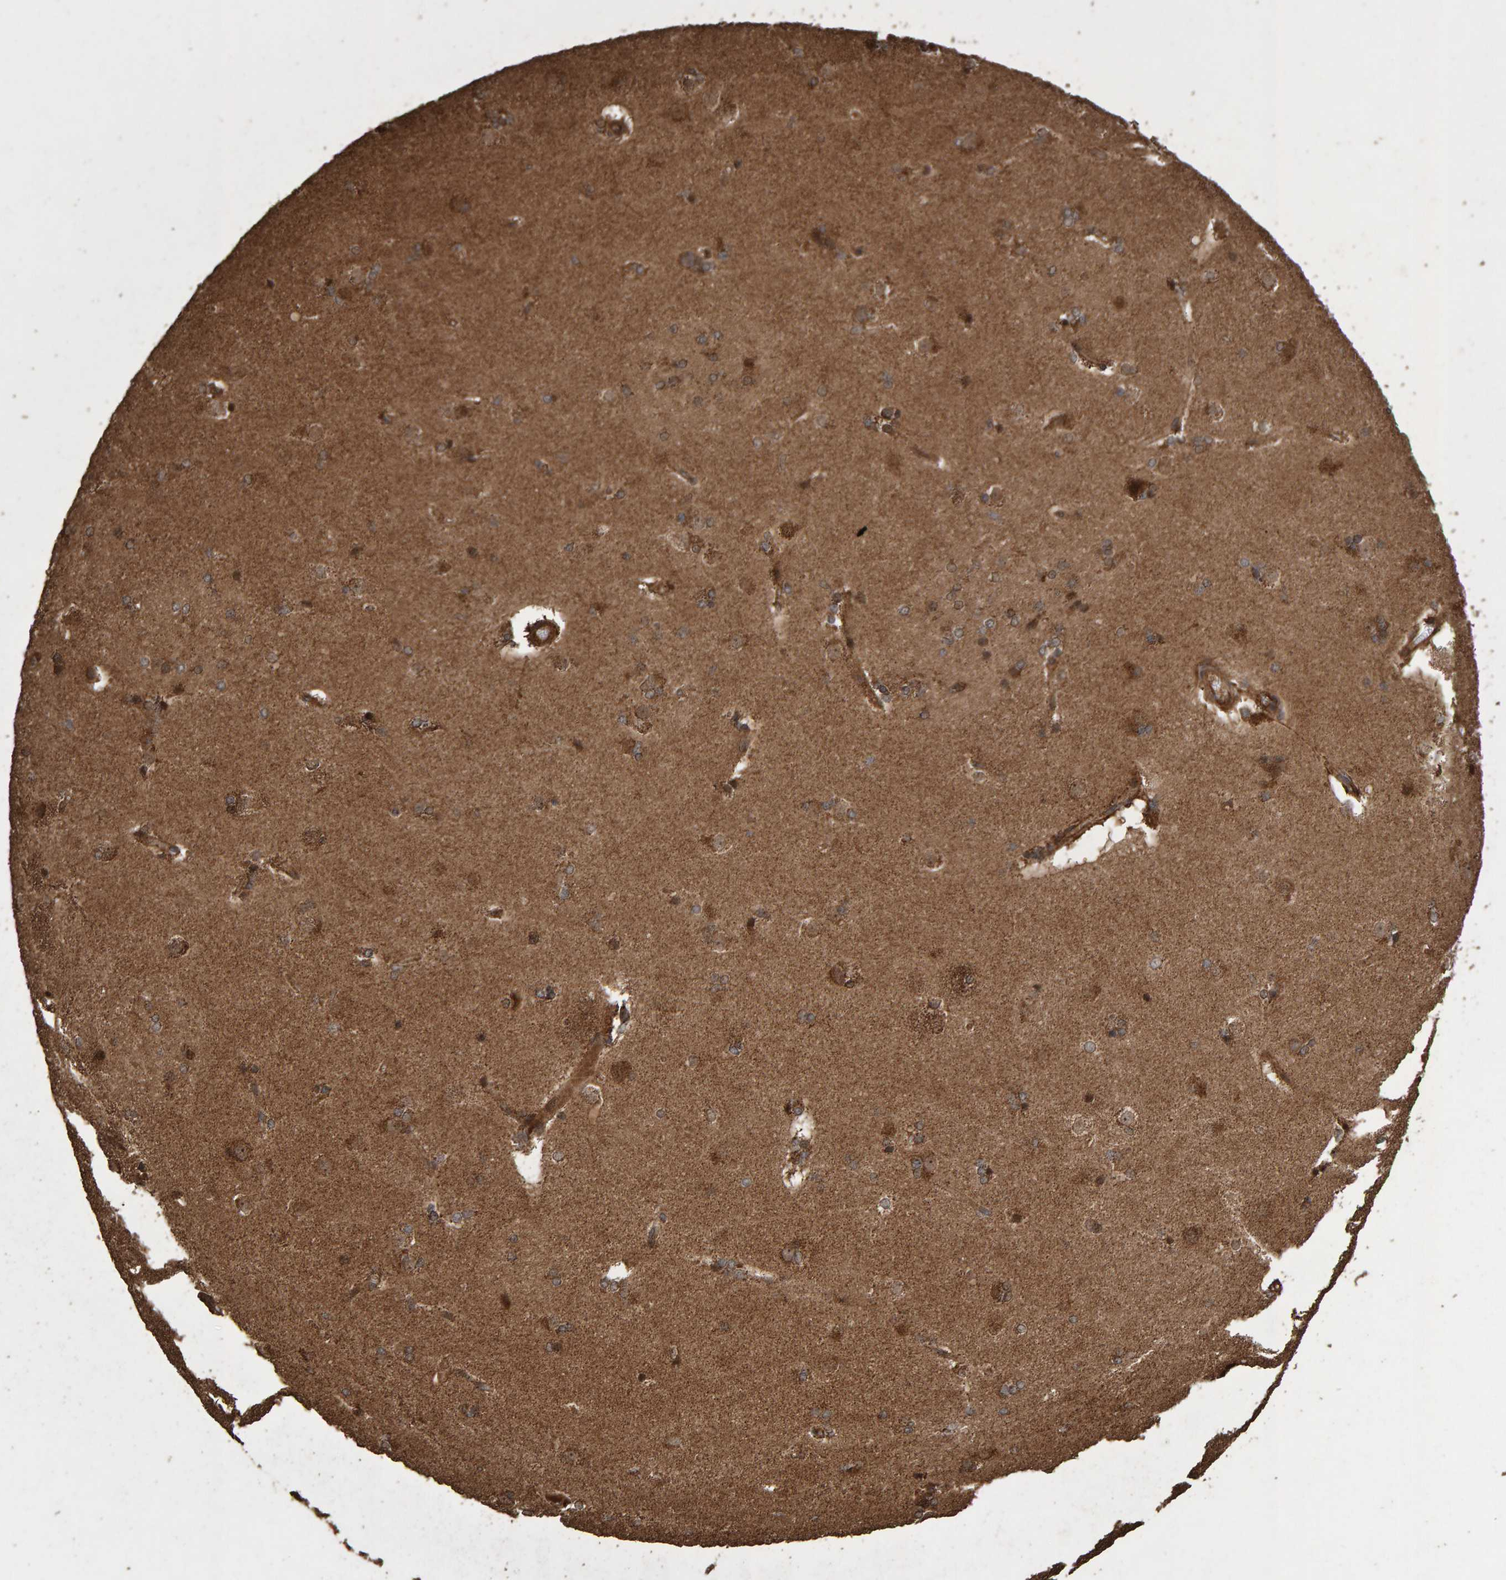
{"staining": {"intensity": "moderate", "quantity": ">75%", "location": "cytoplasmic/membranous"}, "tissue": "caudate", "cell_type": "Glial cells", "image_type": "normal", "snomed": [{"axis": "morphology", "description": "Normal tissue, NOS"}, {"axis": "topography", "description": "Lateral ventricle wall"}], "caption": "This photomicrograph exhibits immunohistochemistry staining of normal caudate, with medium moderate cytoplasmic/membranous expression in approximately >75% of glial cells.", "gene": "OSBP2", "patient": {"sex": "female", "age": 19}}